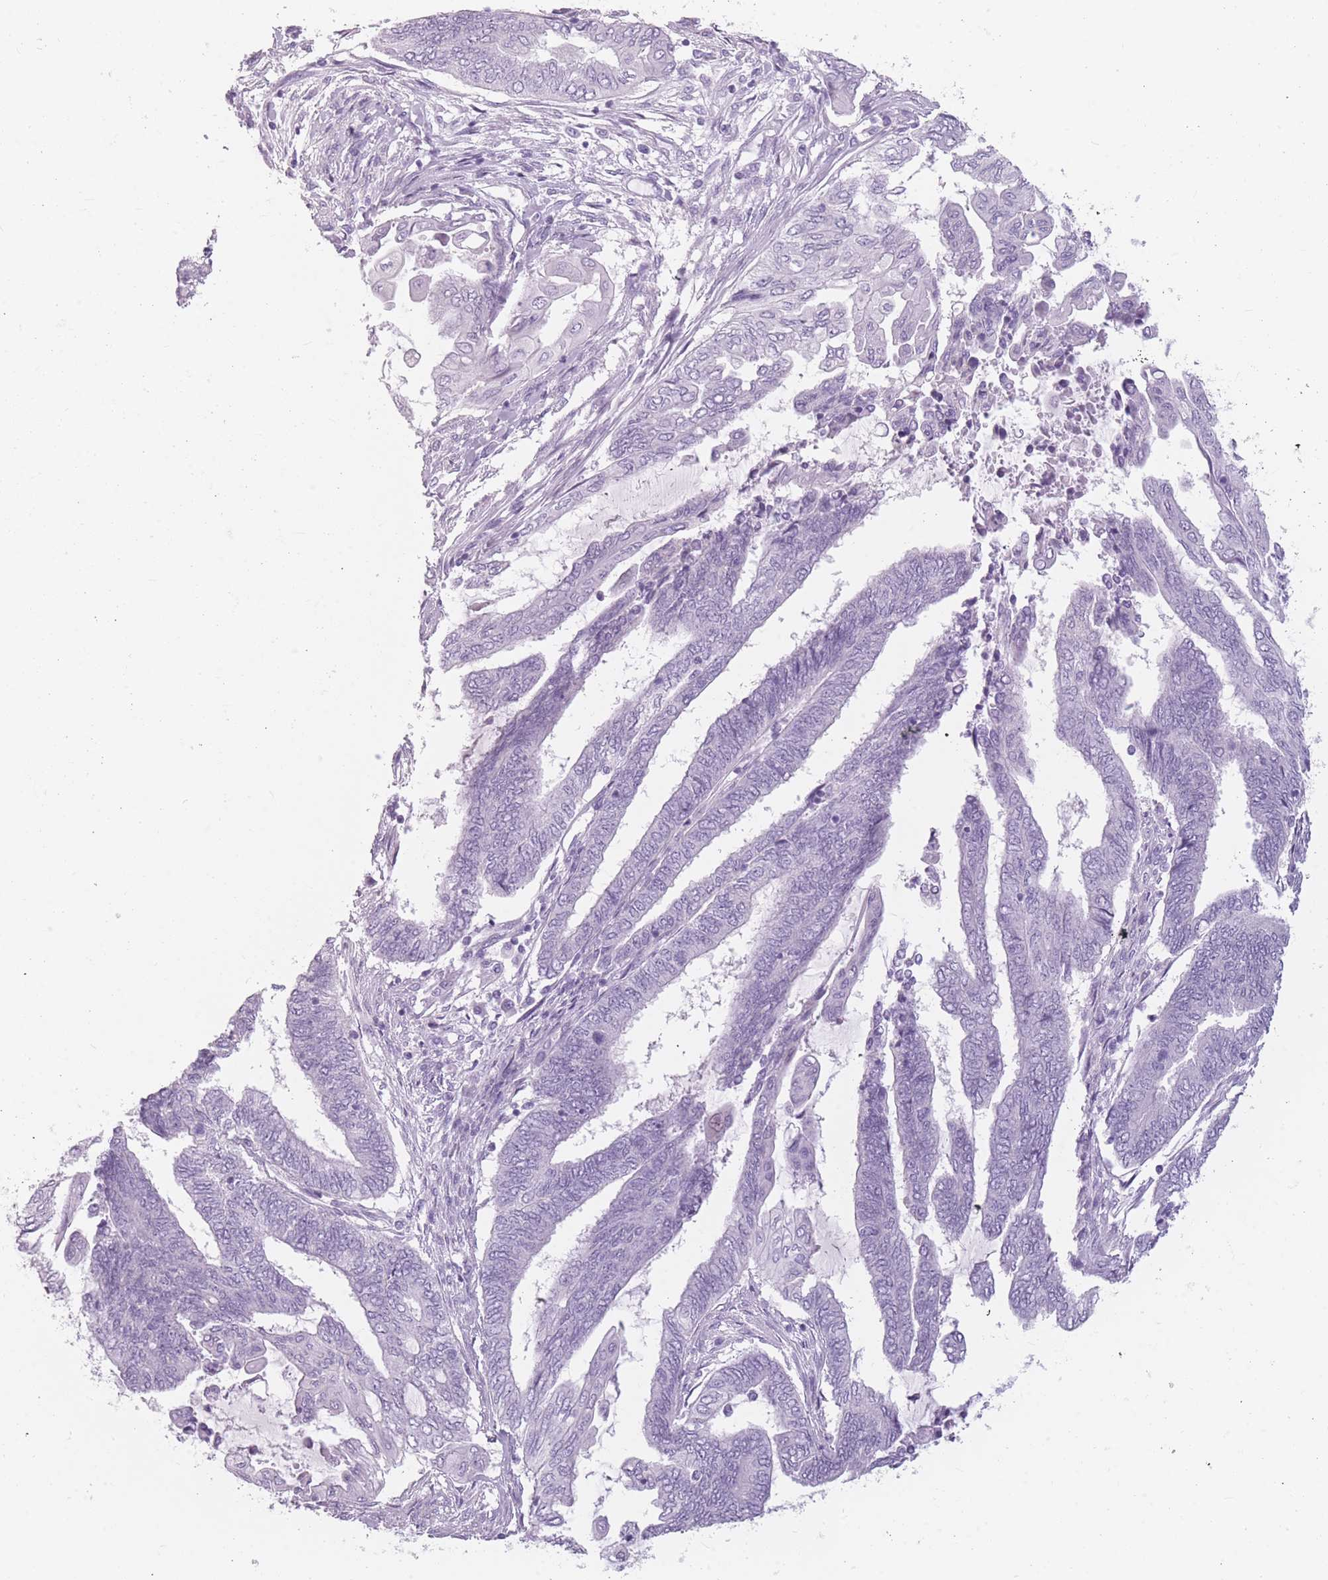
{"staining": {"intensity": "negative", "quantity": "none", "location": "none"}, "tissue": "endometrial cancer", "cell_type": "Tumor cells", "image_type": "cancer", "snomed": [{"axis": "morphology", "description": "Adenocarcinoma, NOS"}, {"axis": "topography", "description": "Uterus"}, {"axis": "topography", "description": "Endometrium"}], "caption": "Protein analysis of endometrial cancer (adenocarcinoma) shows no significant expression in tumor cells. (IHC, brightfield microscopy, high magnification).", "gene": "CCNO", "patient": {"sex": "female", "age": 70}}